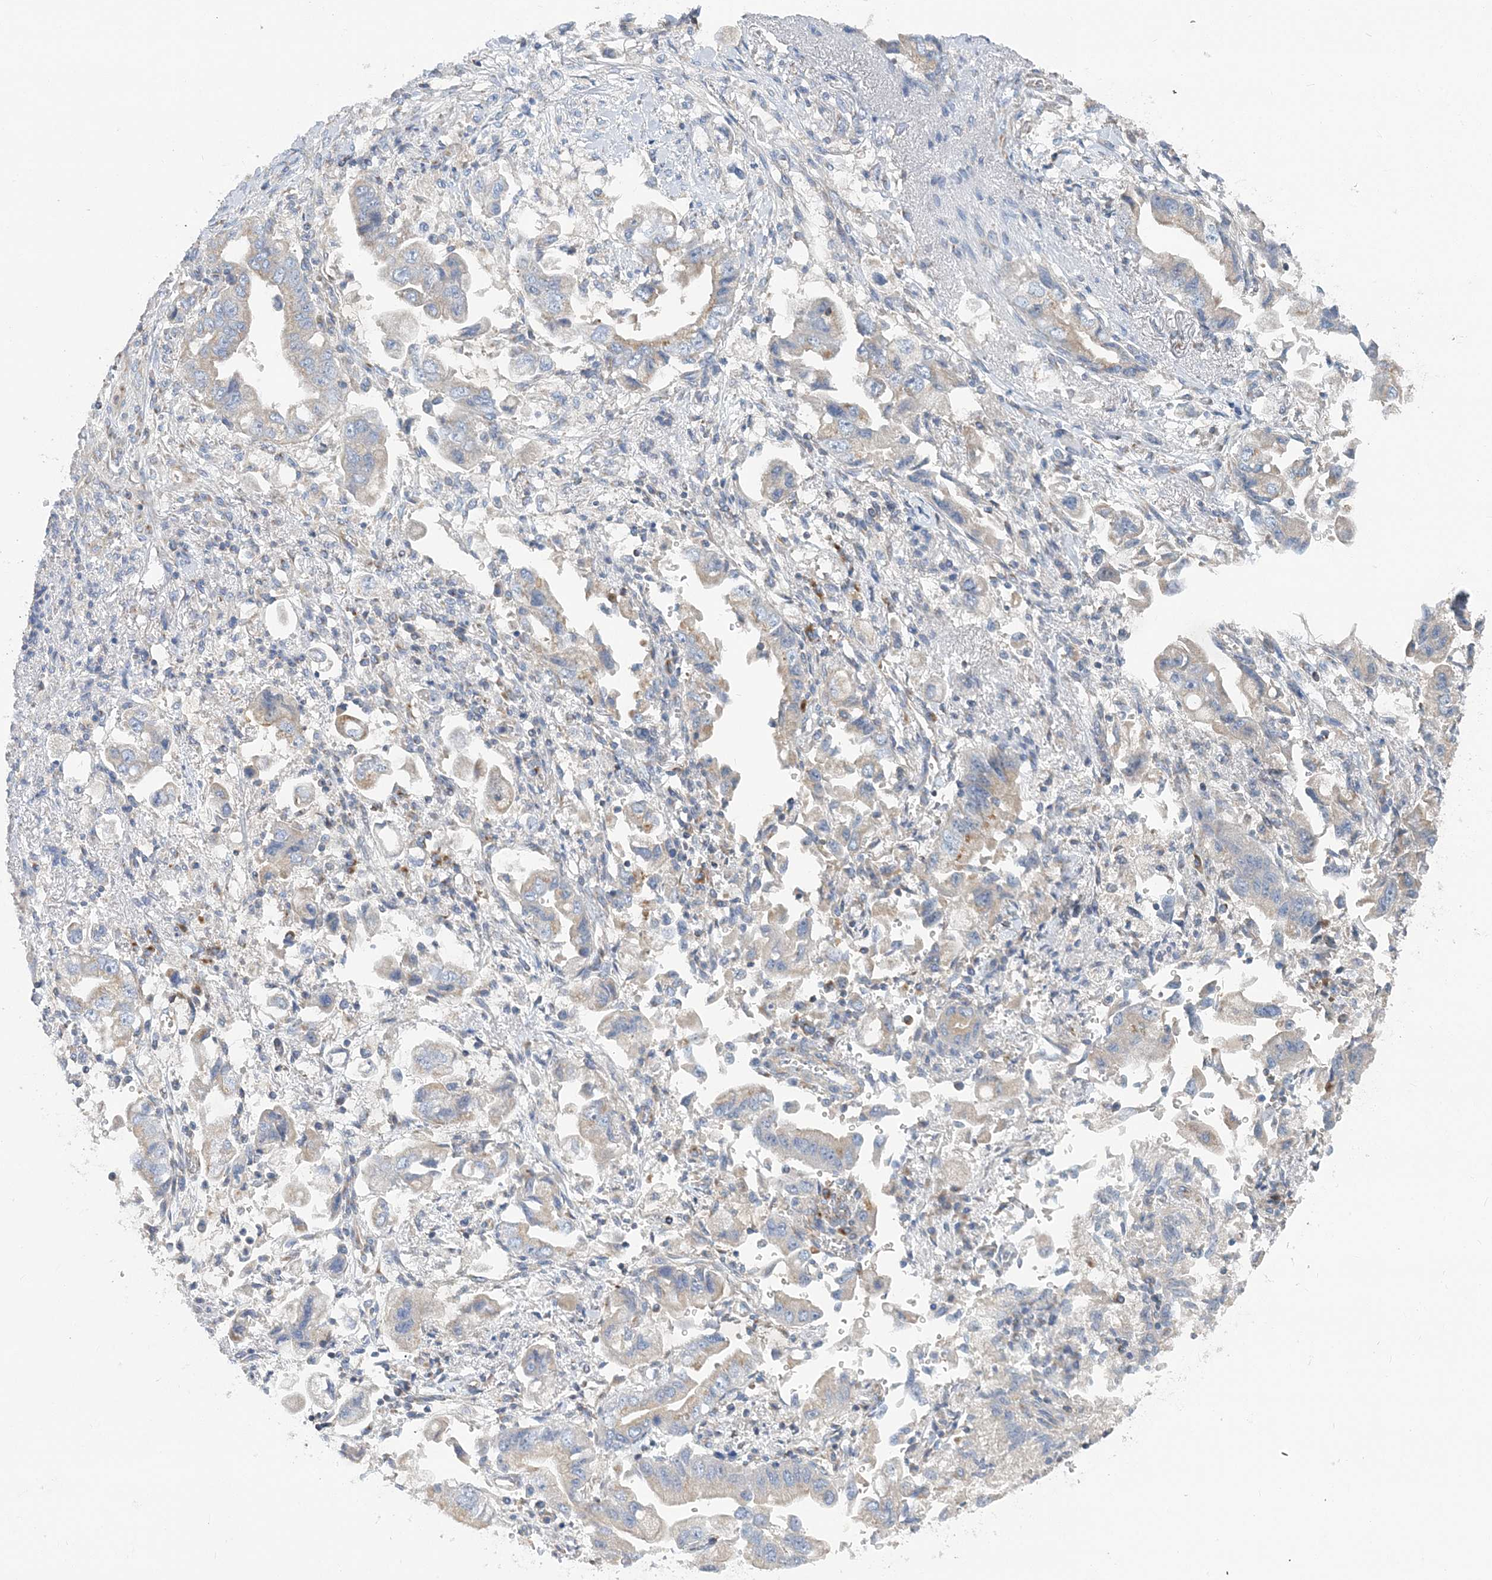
{"staining": {"intensity": "weak", "quantity": "25%-75%", "location": "cytoplasmic/membranous"}, "tissue": "stomach cancer", "cell_type": "Tumor cells", "image_type": "cancer", "snomed": [{"axis": "morphology", "description": "Adenocarcinoma, NOS"}, {"axis": "topography", "description": "Stomach"}], "caption": "Immunohistochemistry (IHC) micrograph of neoplastic tissue: human stomach cancer stained using IHC demonstrates low levels of weak protein expression localized specifically in the cytoplasmic/membranous of tumor cells, appearing as a cytoplasmic/membranous brown color.", "gene": "FAM114A2", "patient": {"sex": "male", "age": 62}}